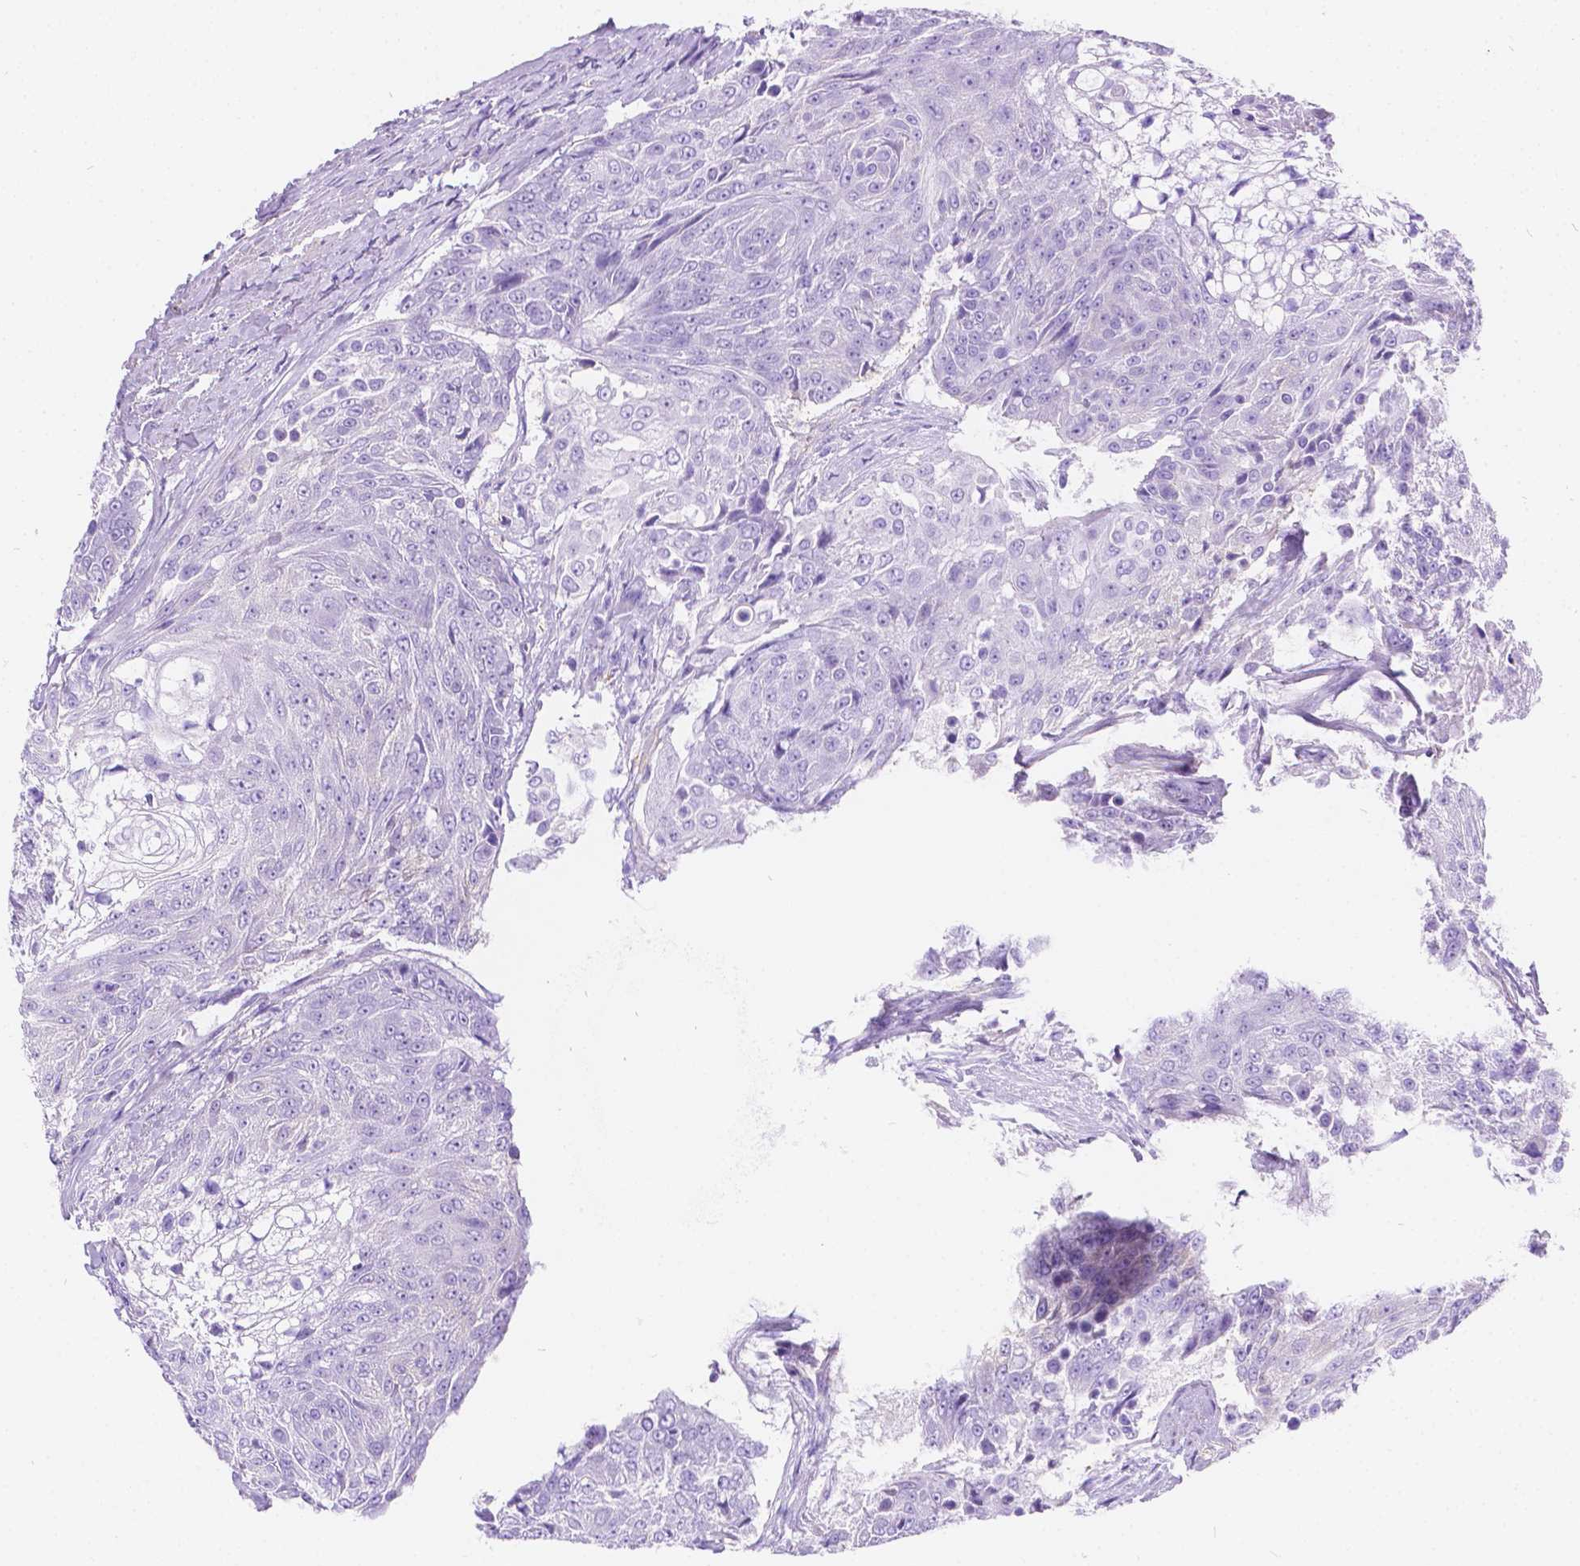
{"staining": {"intensity": "negative", "quantity": "none", "location": "none"}, "tissue": "urothelial cancer", "cell_type": "Tumor cells", "image_type": "cancer", "snomed": [{"axis": "morphology", "description": "Urothelial carcinoma, High grade"}, {"axis": "topography", "description": "Urinary bladder"}], "caption": "Tumor cells show no significant protein positivity in urothelial cancer.", "gene": "CHRM1", "patient": {"sex": "female", "age": 63}}